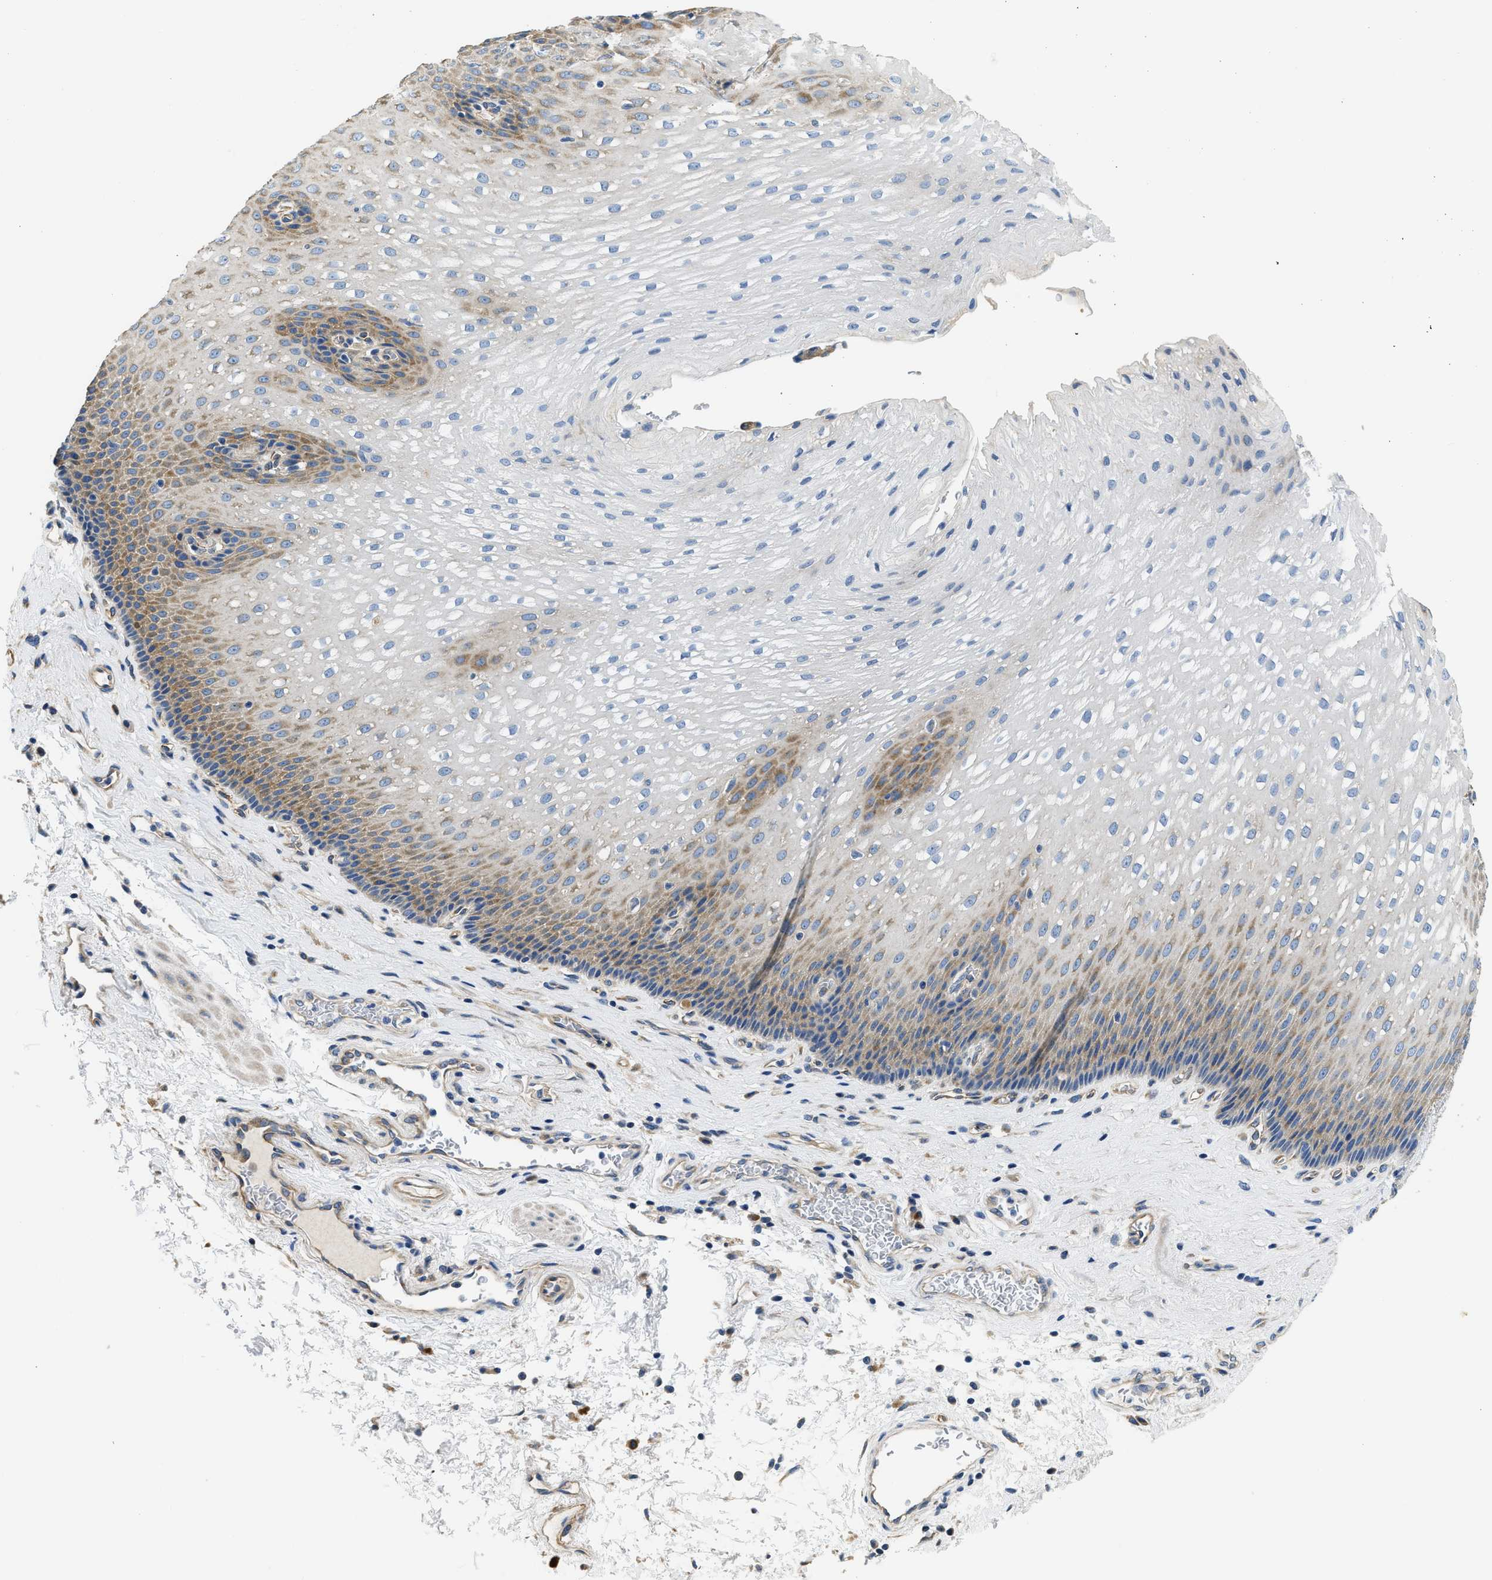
{"staining": {"intensity": "moderate", "quantity": ">75%", "location": "cytoplasmic/membranous"}, "tissue": "esophagus", "cell_type": "Squamous epithelial cells", "image_type": "normal", "snomed": [{"axis": "morphology", "description": "Normal tissue, NOS"}, {"axis": "topography", "description": "Esophagus"}], "caption": "Squamous epithelial cells demonstrate medium levels of moderate cytoplasmic/membranous positivity in approximately >75% of cells in normal human esophagus.", "gene": "CSDE1", "patient": {"sex": "male", "age": 48}}